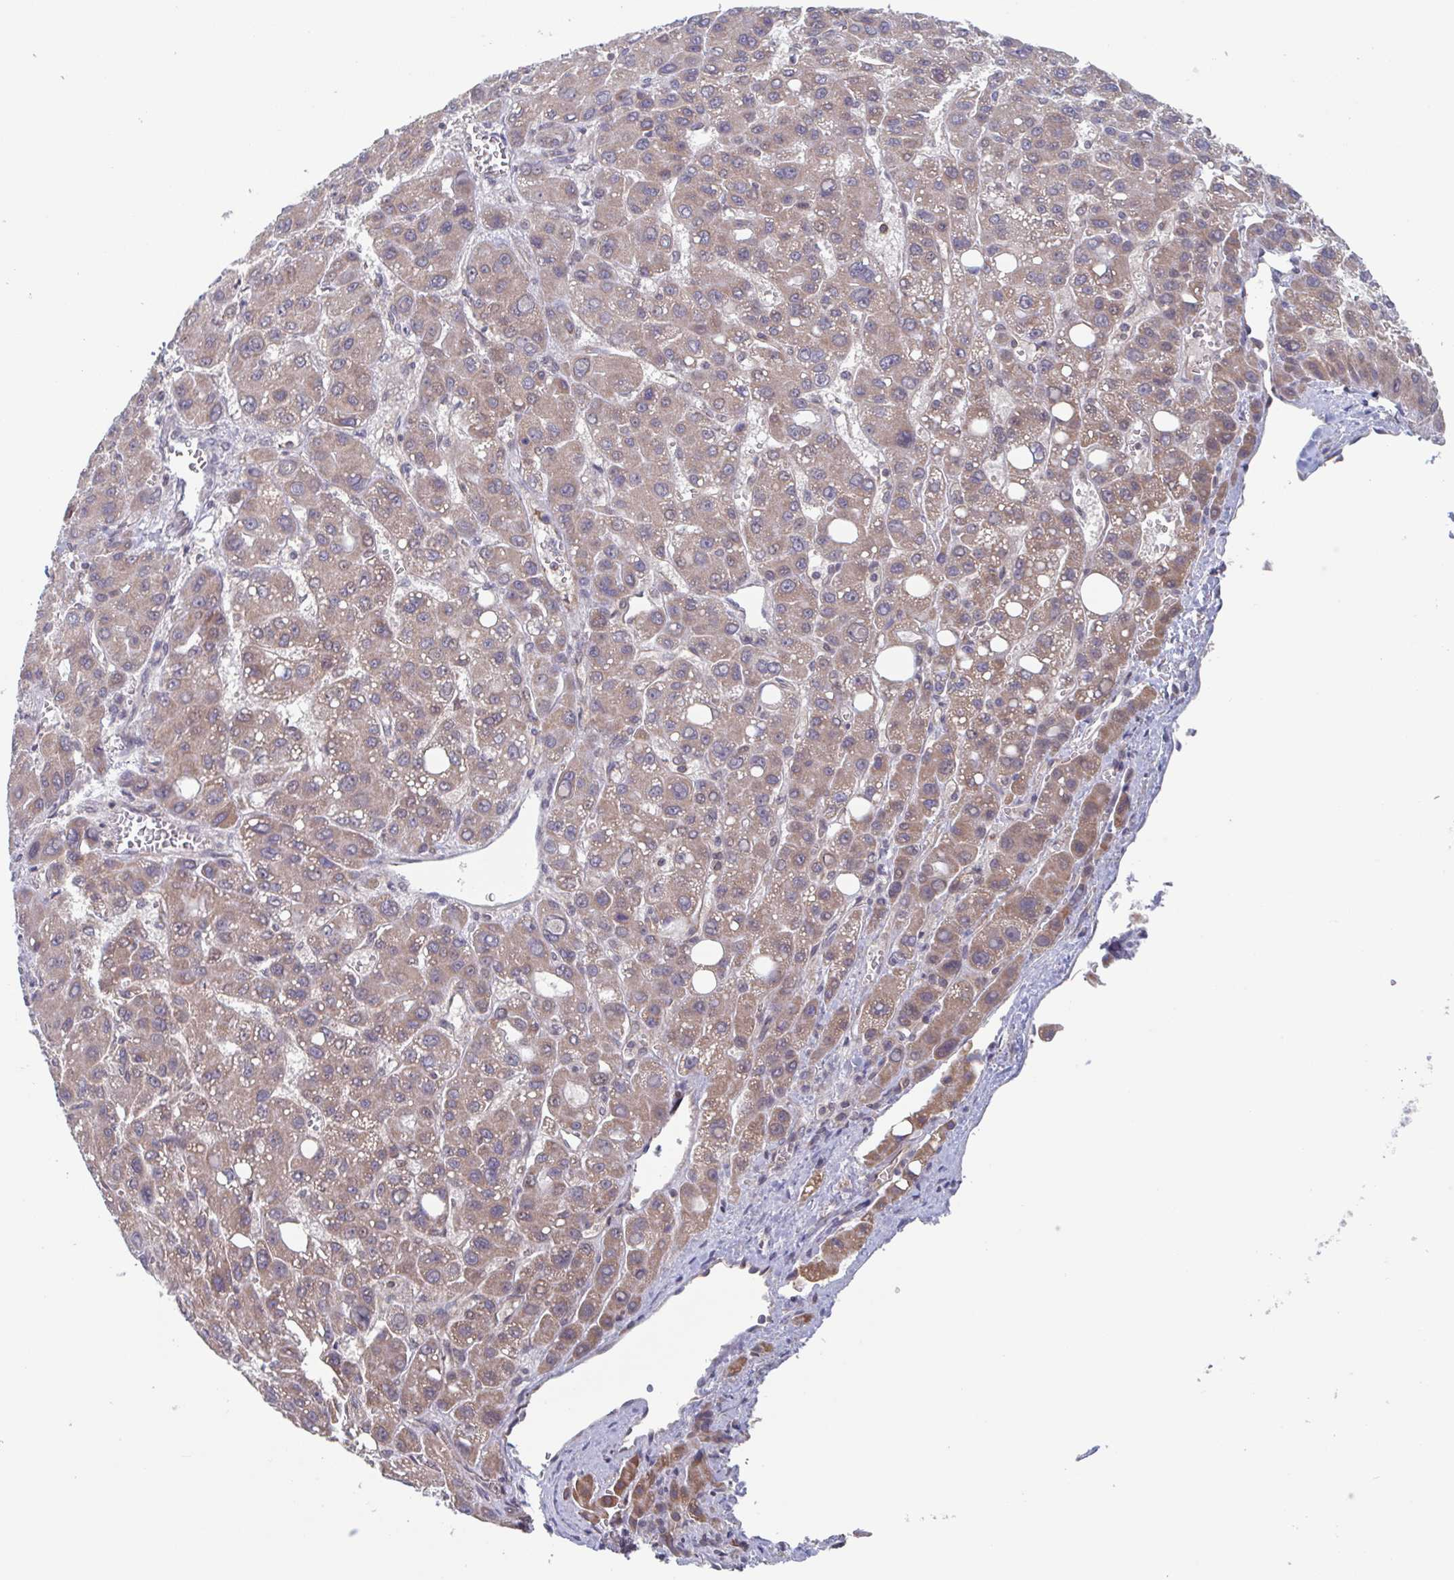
{"staining": {"intensity": "moderate", "quantity": ">75%", "location": "cytoplasmic/membranous"}, "tissue": "liver cancer", "cell_type": "Tumor cells", "image_type": "cancer", "snomed": [{"axis": "morphology", "description": "Carcinoma, Hepatocellular, NOS"}, {"axis": "topography", "description": "Liver"}], "caption": "IHC image of neoplastic tissue: human liver hepatocellular carcinoma stained using immunohistochemistry demonstrates medium levels of moderate protein expression localized specifically in the cytoplasmic/membranous of tumor cells, appearing as a cytoplasmic/membranous brown color.", "gene": "SURF1", "patient": {"sex": "male", "age": 55}}